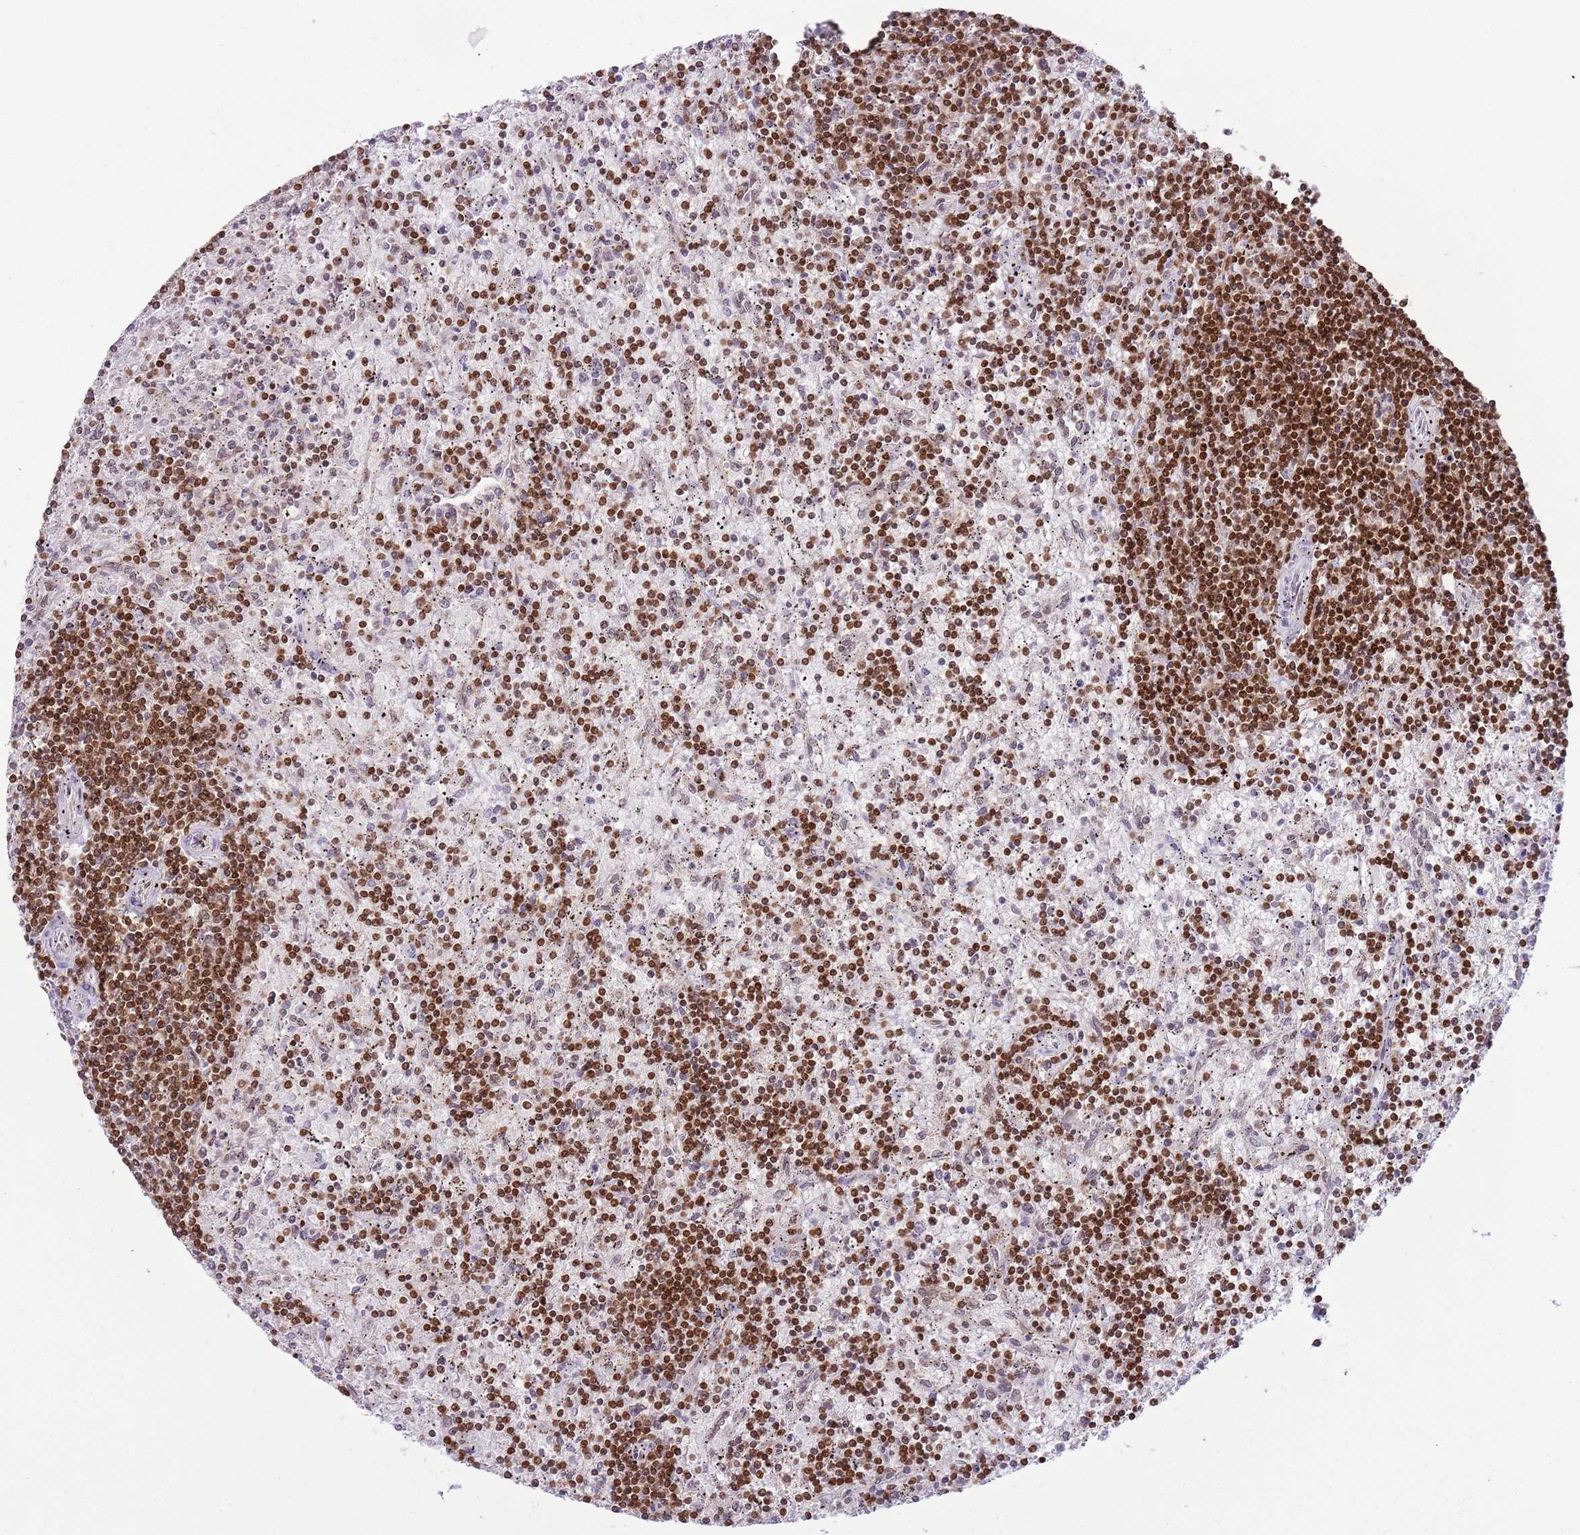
{"staining": {"intensity": "strong", "quantity": "25%-75%", "location": "nuclear"}, "tissue": "lymphoma", "cell_type": "Tumor cells", "image_type": "cancer", "snomed": [{"axis": "morphology", "description": "Malignant lymphoma, non-Hodgkin's type, Low grade"}, {"axis": "topography", "description": "Spleen"}], "caption": "This micrograph displays immunohistochemistry (IHC) staining of lymphoma, with high strong nuclear positivity in about 25%-75% of tumor cells.", "gene": "SELENOH", "patient": {"sex": "male", "age": 76}}